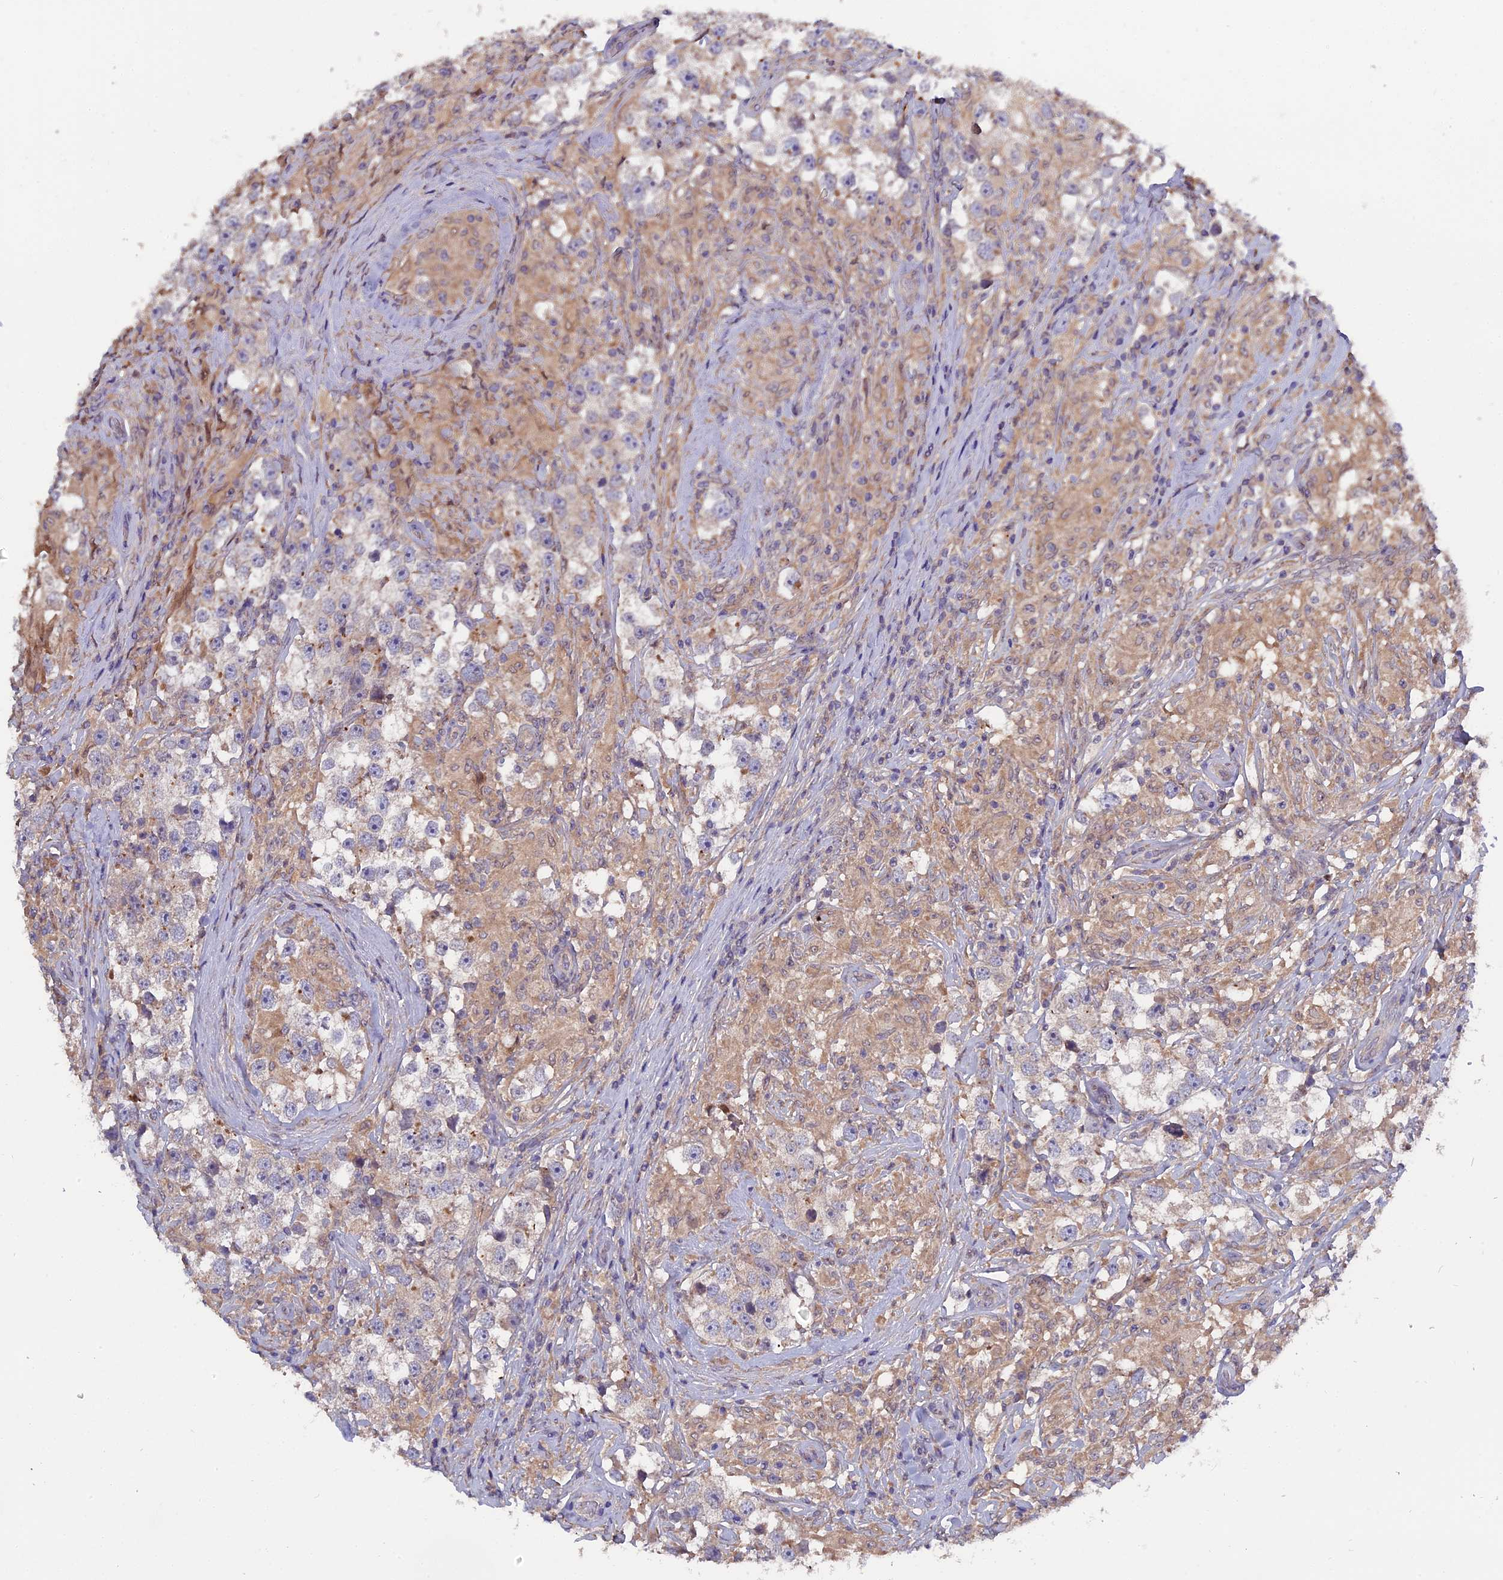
{"staining": {"intensity": "weak", "quantity": "<25%", "location": "cytoplasmic/membranous"}, "tissue": "testis cancer", "cell_type": "Tumor cells", "image_type": "cancer", "snomed": [{"axis": "morphology", "description": "Seminoma, NOS"}, {"axis": "topography", "description": "Testis"}], "caption": "IHC image of testis cancer (seminoma) stained for a protein (brown), which exhibits no expression in tumor cells.", "gene": "ZCCHC2", "patient": {"sex": "male", "age": 46}}